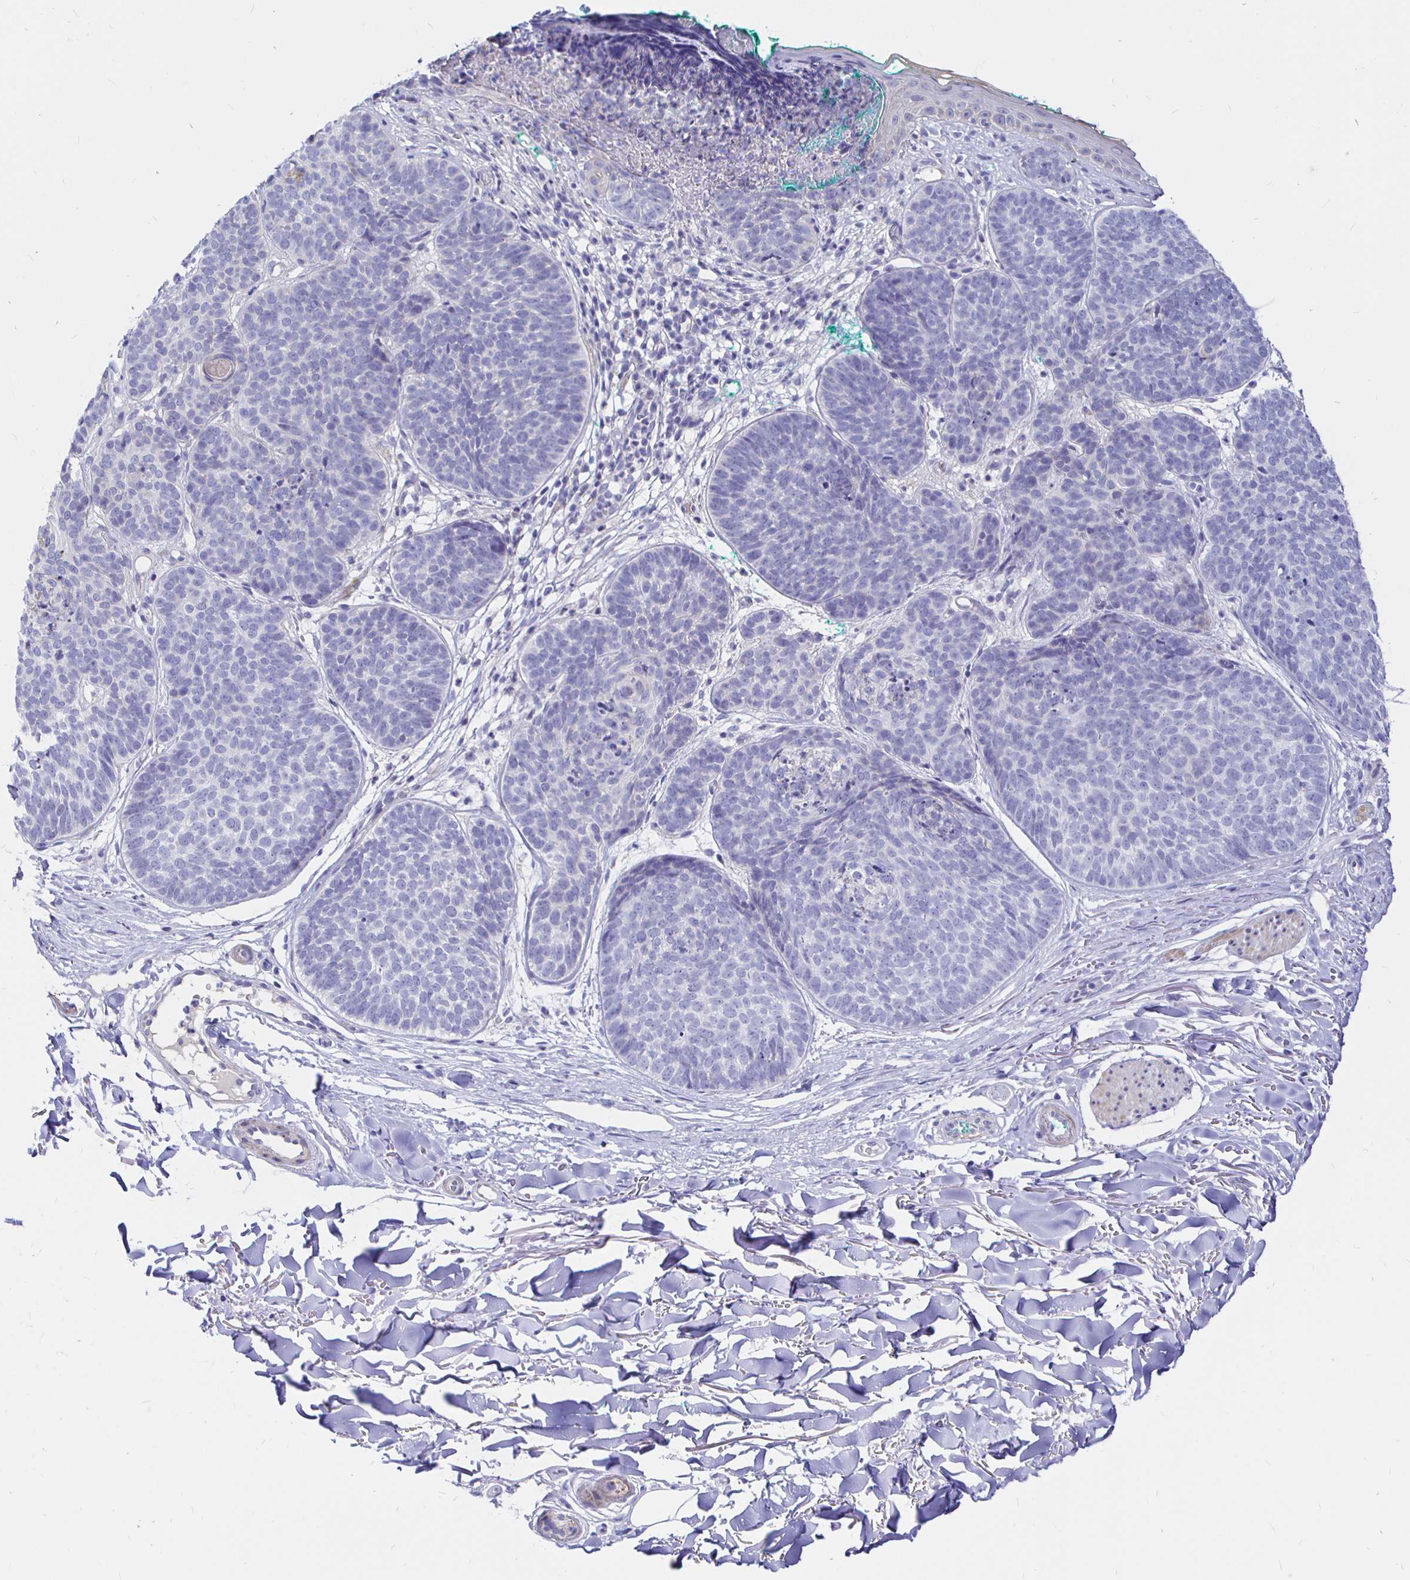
{"staining": {"intensity": "negative", "quantity": "none", "location": "none"}, "tissue": "skin cancer", "cell_type": "Tumor cells", "image_type": "cancer", "snomed": [{"axis": "morphology", "description": "Basal cell carcinoma"}, {"axis": "topography", "description": "Skin"}, {"axis": "topography", "description": "Skin of neck"}, {"axis": "topography", "description": "Skin of shoulder"}, {"axis": "topography", "description": "Skin of back"}], "caption": "Skin cancer (basal cell carcinoma) was stained to show a protein in brown. There is no significant expression in tumor cells. (Immunohistochemistry, brightfield microscopy, high magnification).", "gene": "NECAB1", "patient": {"sex": "male", "age": 80}}